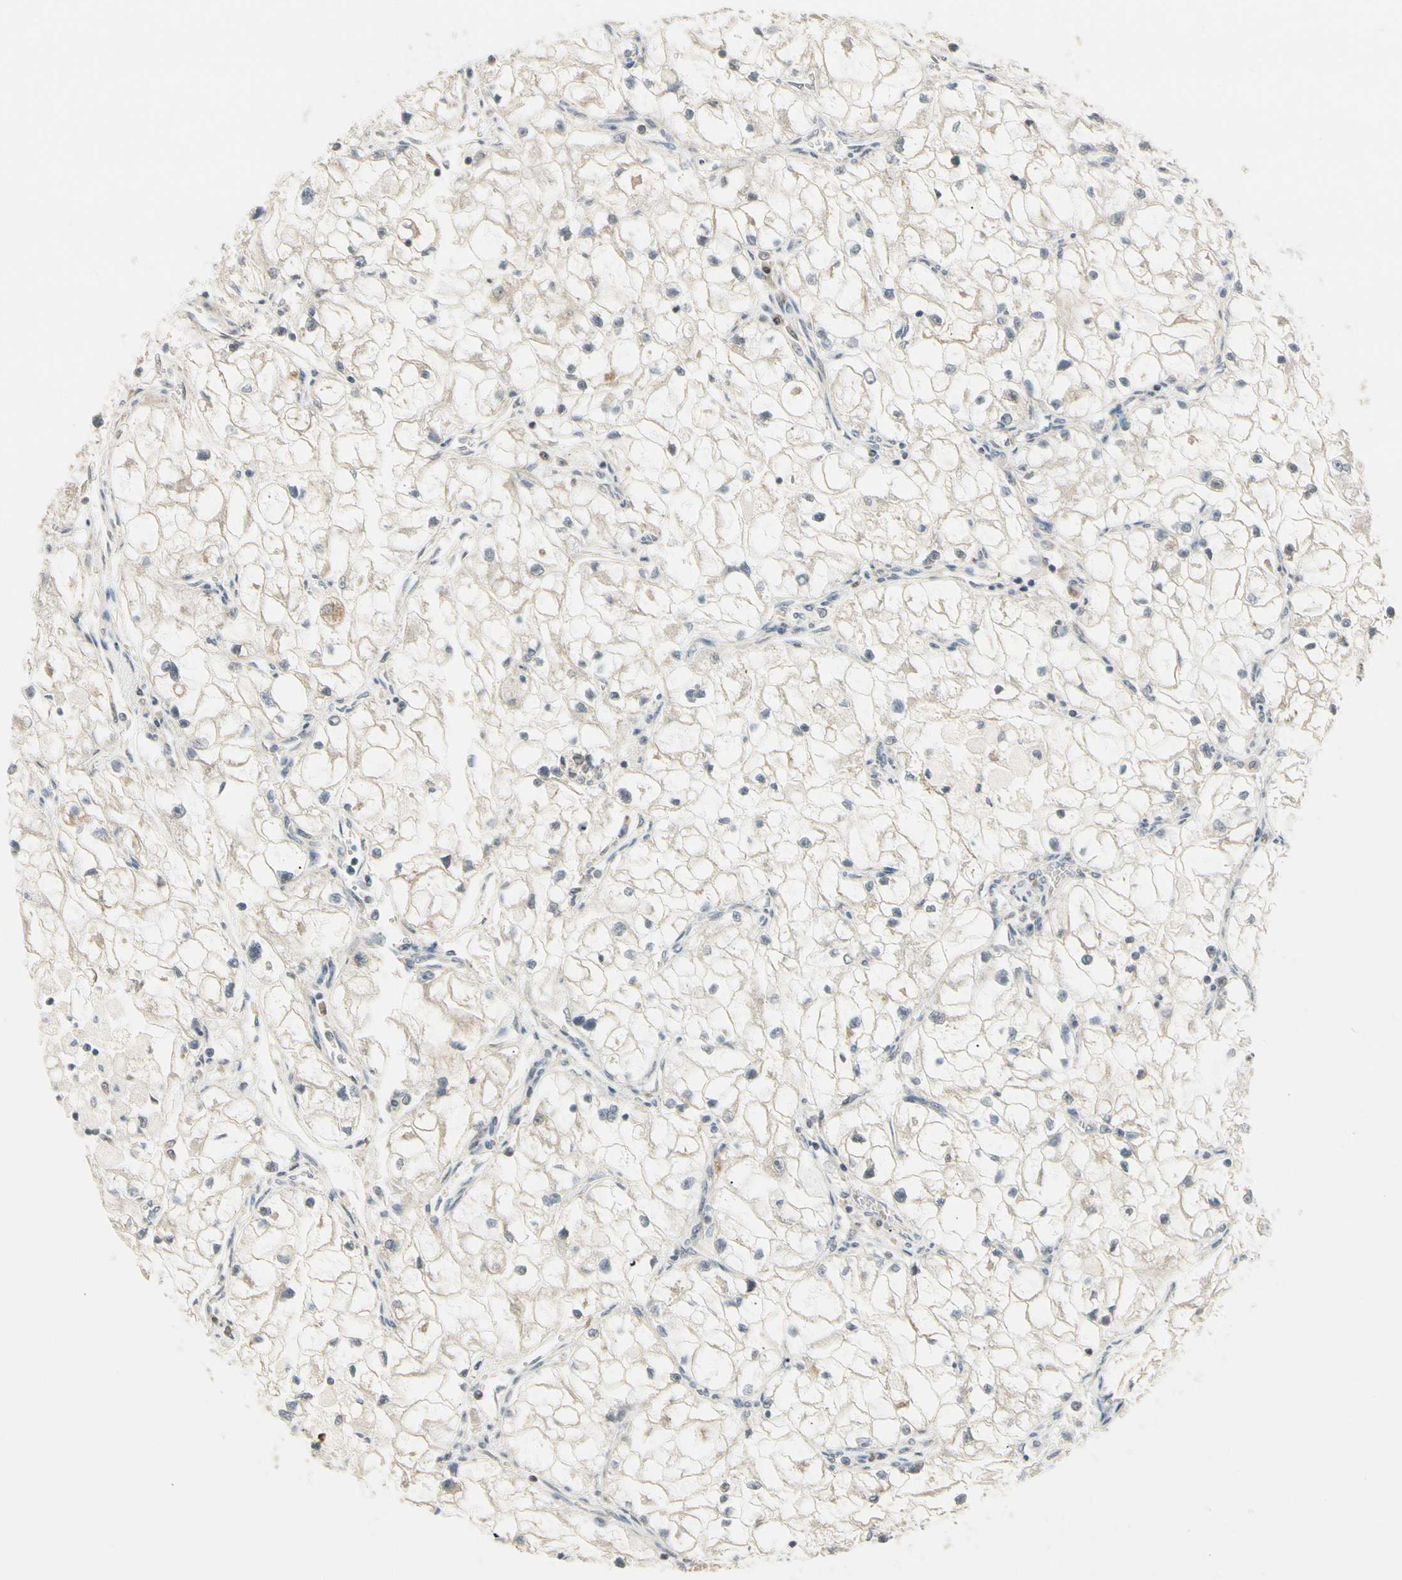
{"staining": {"intensity": "negative", "quantity": "none", "location": "none"}, "tissue": "renal cancer", "cell_type": "Tumor cells", "image_type": "cancer", "snomed": [{"axis": "morphology", "description": "Adenocarcinoma, NOS"}, {"axis": "topography", "description": "Kidney"}], "caption": "Tumor cells show no significant expression in renal cancer.", "gene": "RIOX2", "patient": {"sex": "female", "age": 70}}